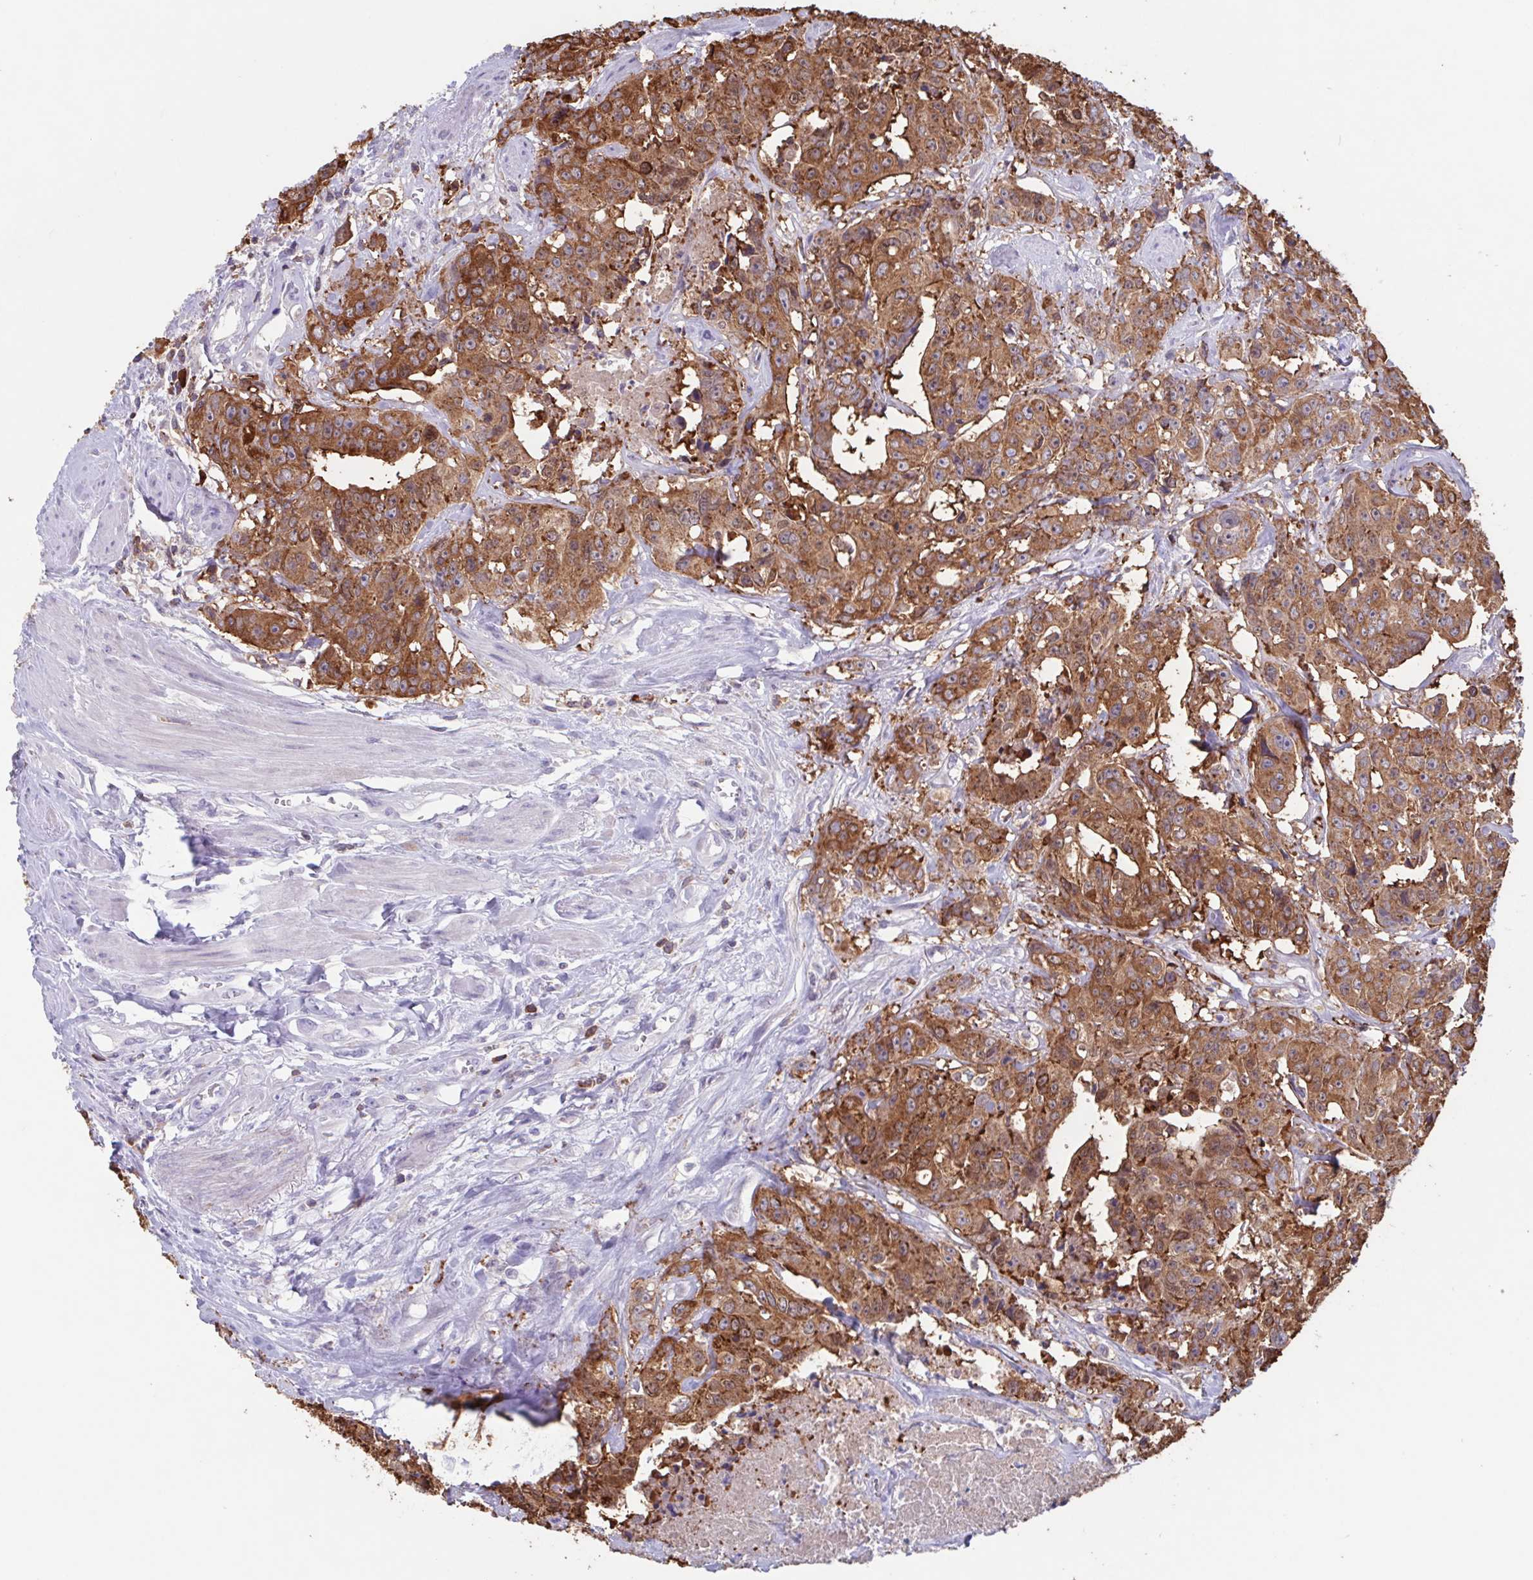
{"staining": {"intensity": "moderate", "quantity": ">75%", "location": "cytoplasmic/membranous"}, "tissue": "colorectal cancer", "cell_type": "Tumor cells", "image_type": "cancer", "snomed": [{"axis": "morphology", "description": "Adenocarcinoma, NOS"}, {"axis": "topography", "description": "Rectum"}], "caption": "Immunohistochemistry (IHC) micrograph of adenocarcinoma (colorectal) stained for a protein (brown), which shows medium levels of moderate cytoplasmic/membranous staining in about >75% of tumor cells.", "gene": "TPD52", "patient": {"sex": "female", "age": 62}}